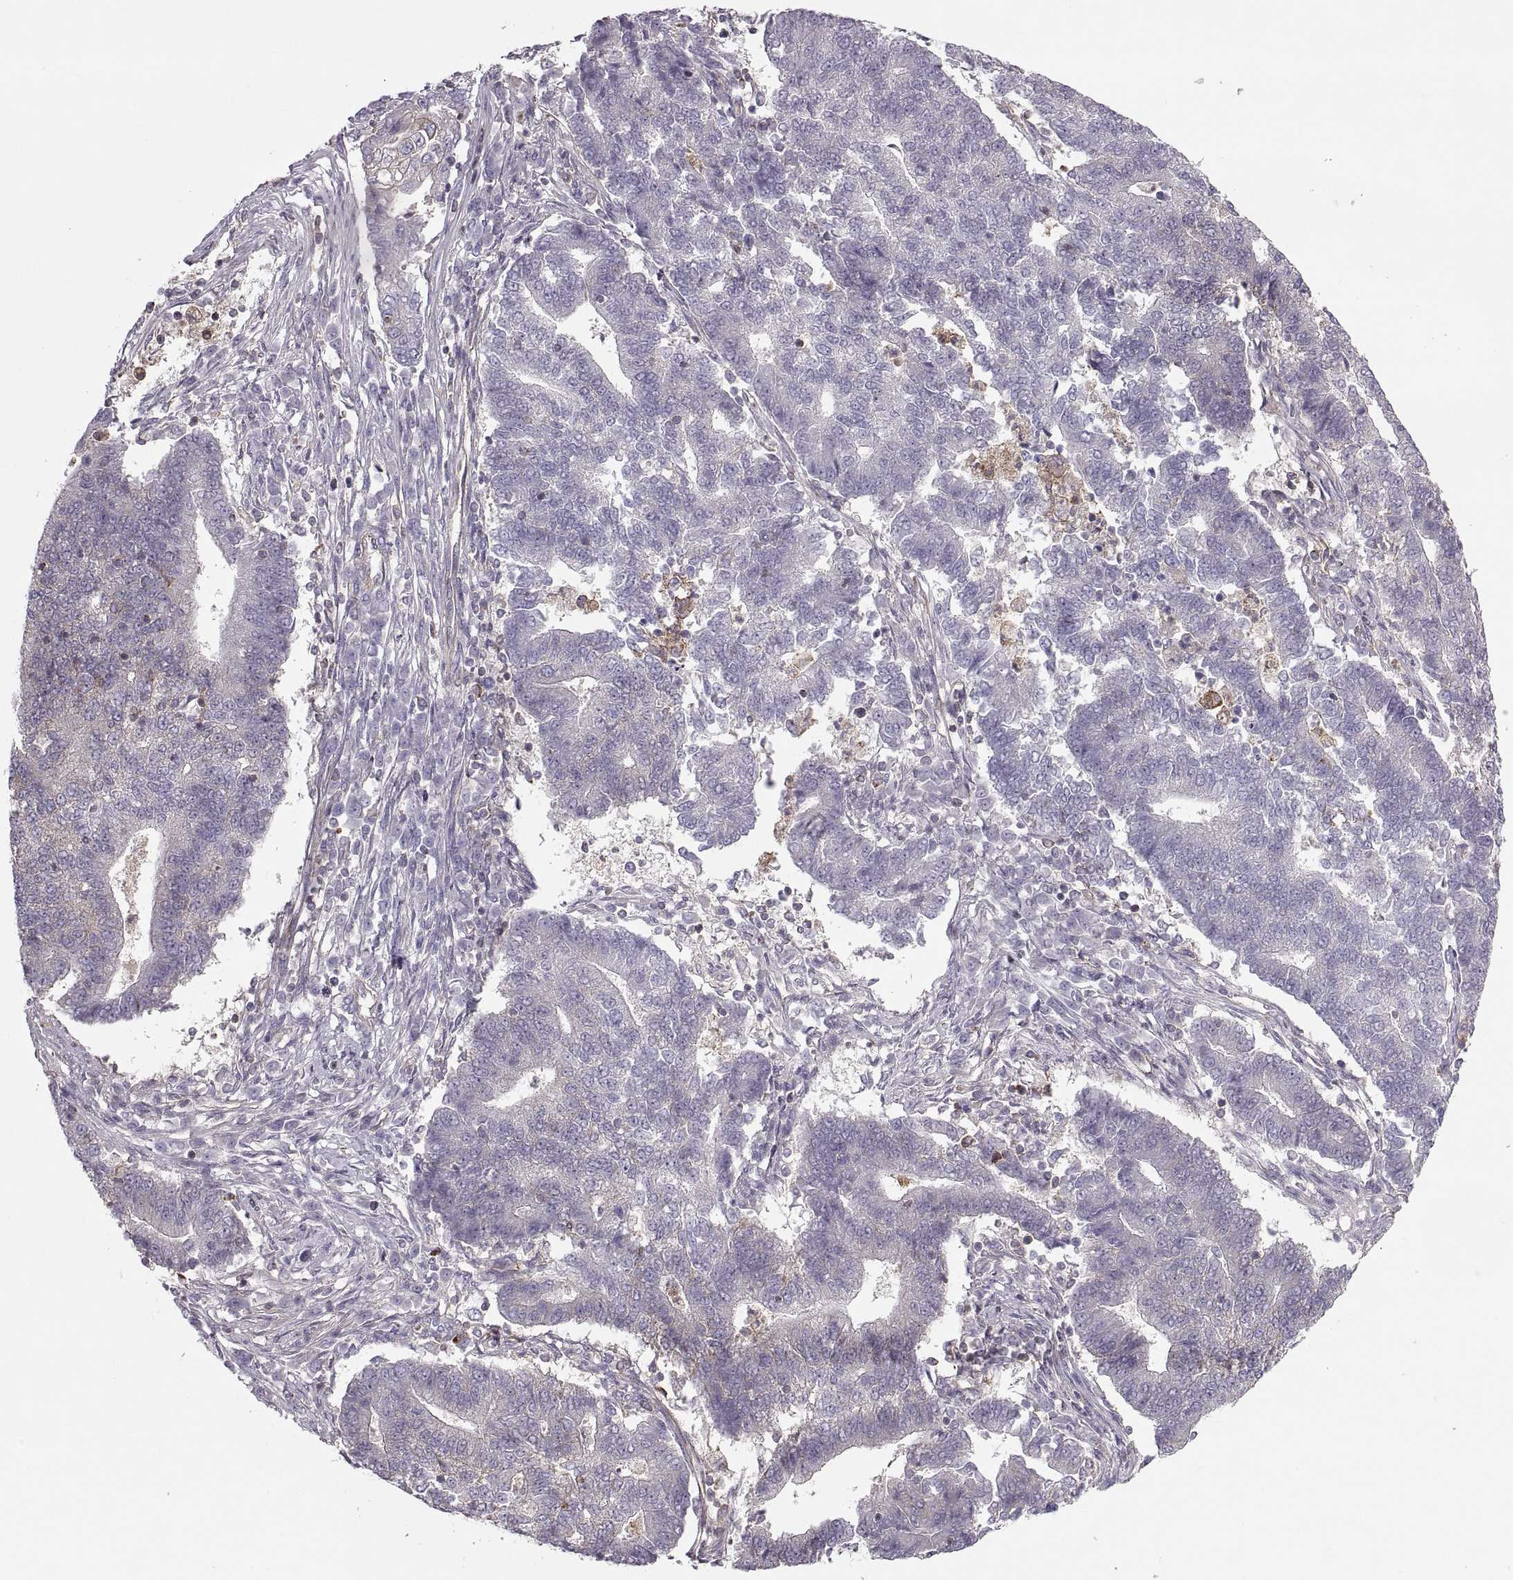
{"staining": {"intensity": "weak", "quantity": "<25%", "location": "cytoplasmic/membranous"}, "tissue": "endometrial cancer", "cell_type": "Tumor cells", "image_type": "cancer", "snomed": [{"axis": "morphology", "description": "Adenocarcinoma, NOS"}, {"axis": "topography", "description": "Uterus"}, {"axis": "topography", "description": "Endometrium"}], "caption": "A photomicrograph of human endometrial adenocarcinoma is negative for staining in tumor cells.", "gene": "SLC2A3", "patient": {"sex": "female", "age": 54}}